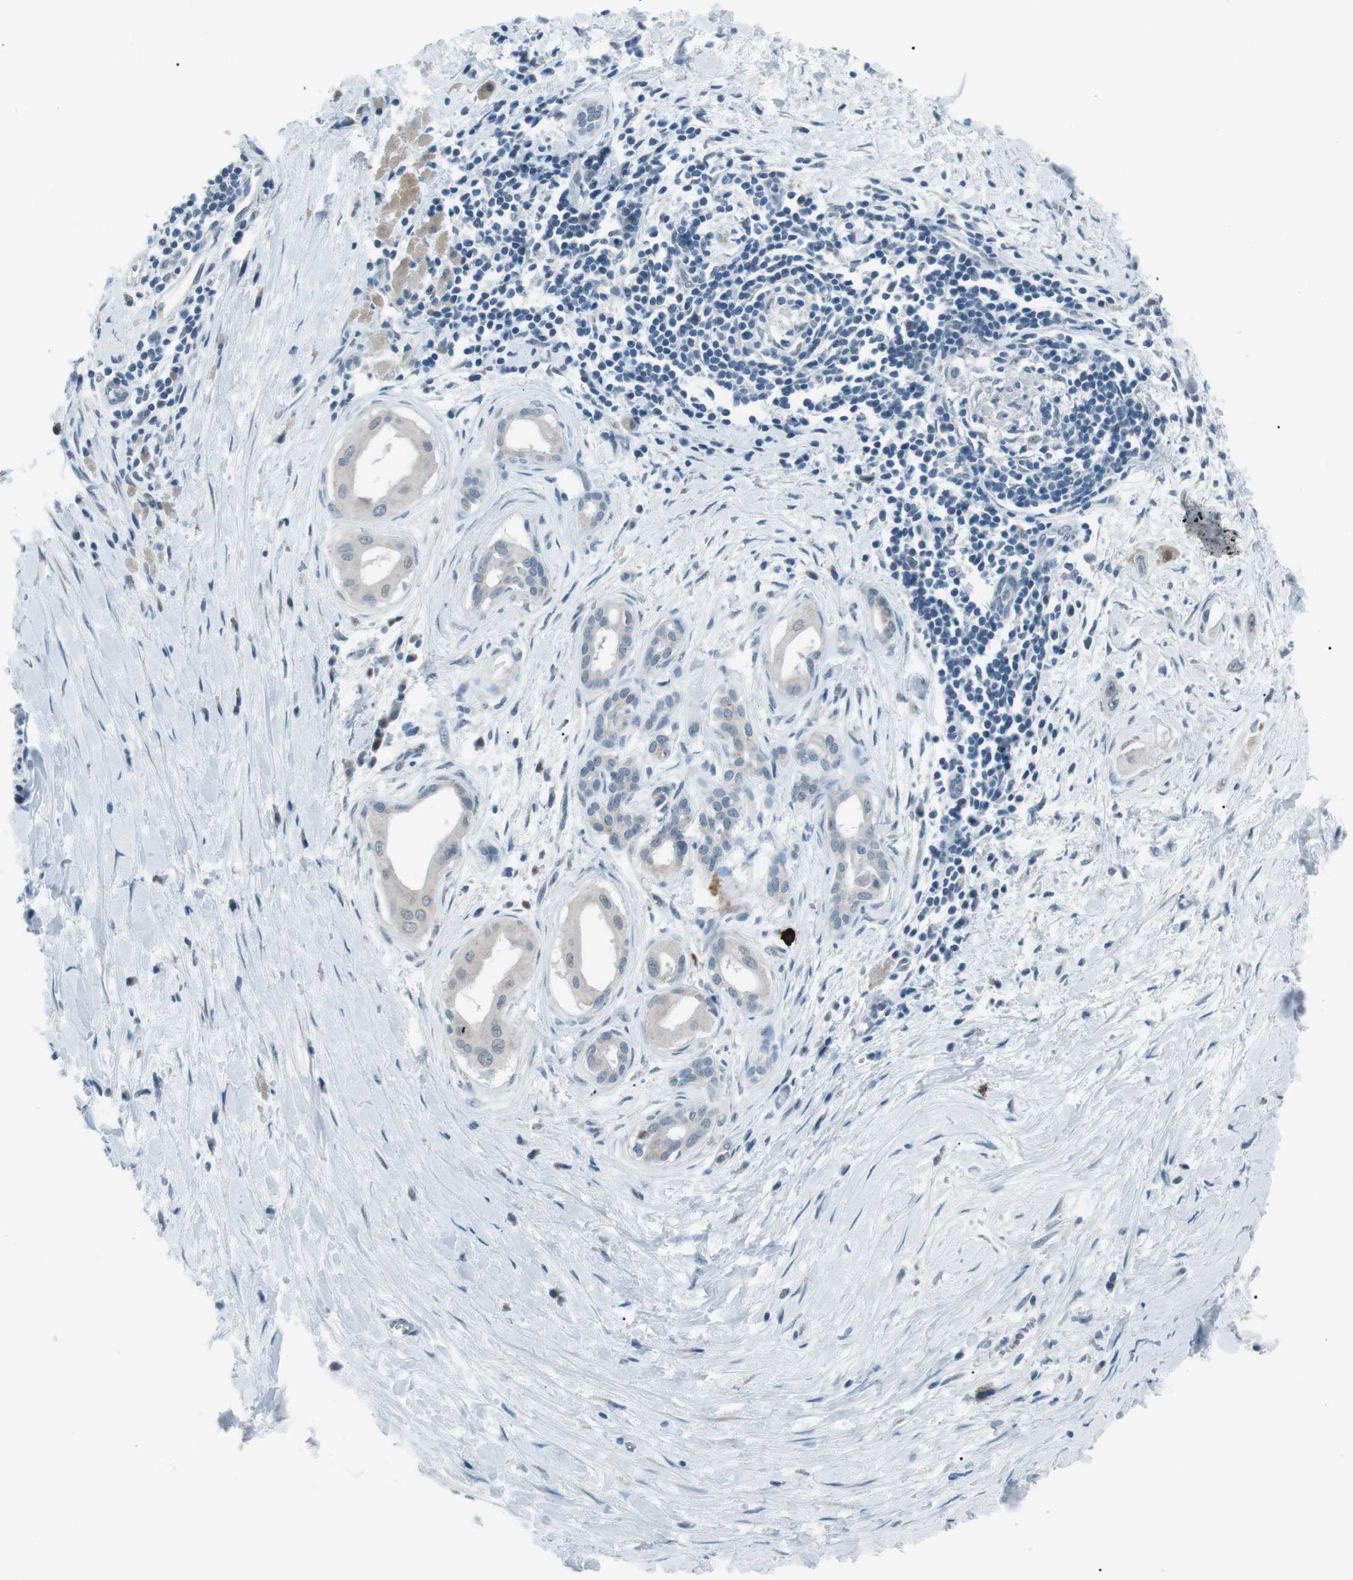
{"staining": {"intensity": "negative", "quantity": "none", "location": "none"}, "tissue": "pancreatic cancer", "cell_type": "Tumor cells", "image_type": "cancer", "snomed": [{"axis": "morphology", "description": "Adenocarcinoma, NOS"}, {"axis": "topography", "description": "Pancreas"}], "caption": "Human pancreatic cancer stained for a protein using immunohistochemistry (IHC) shows no staining in tumor cells.", "gene": "SERPINB2", "patient": {"sex": "male", "age": 55}}